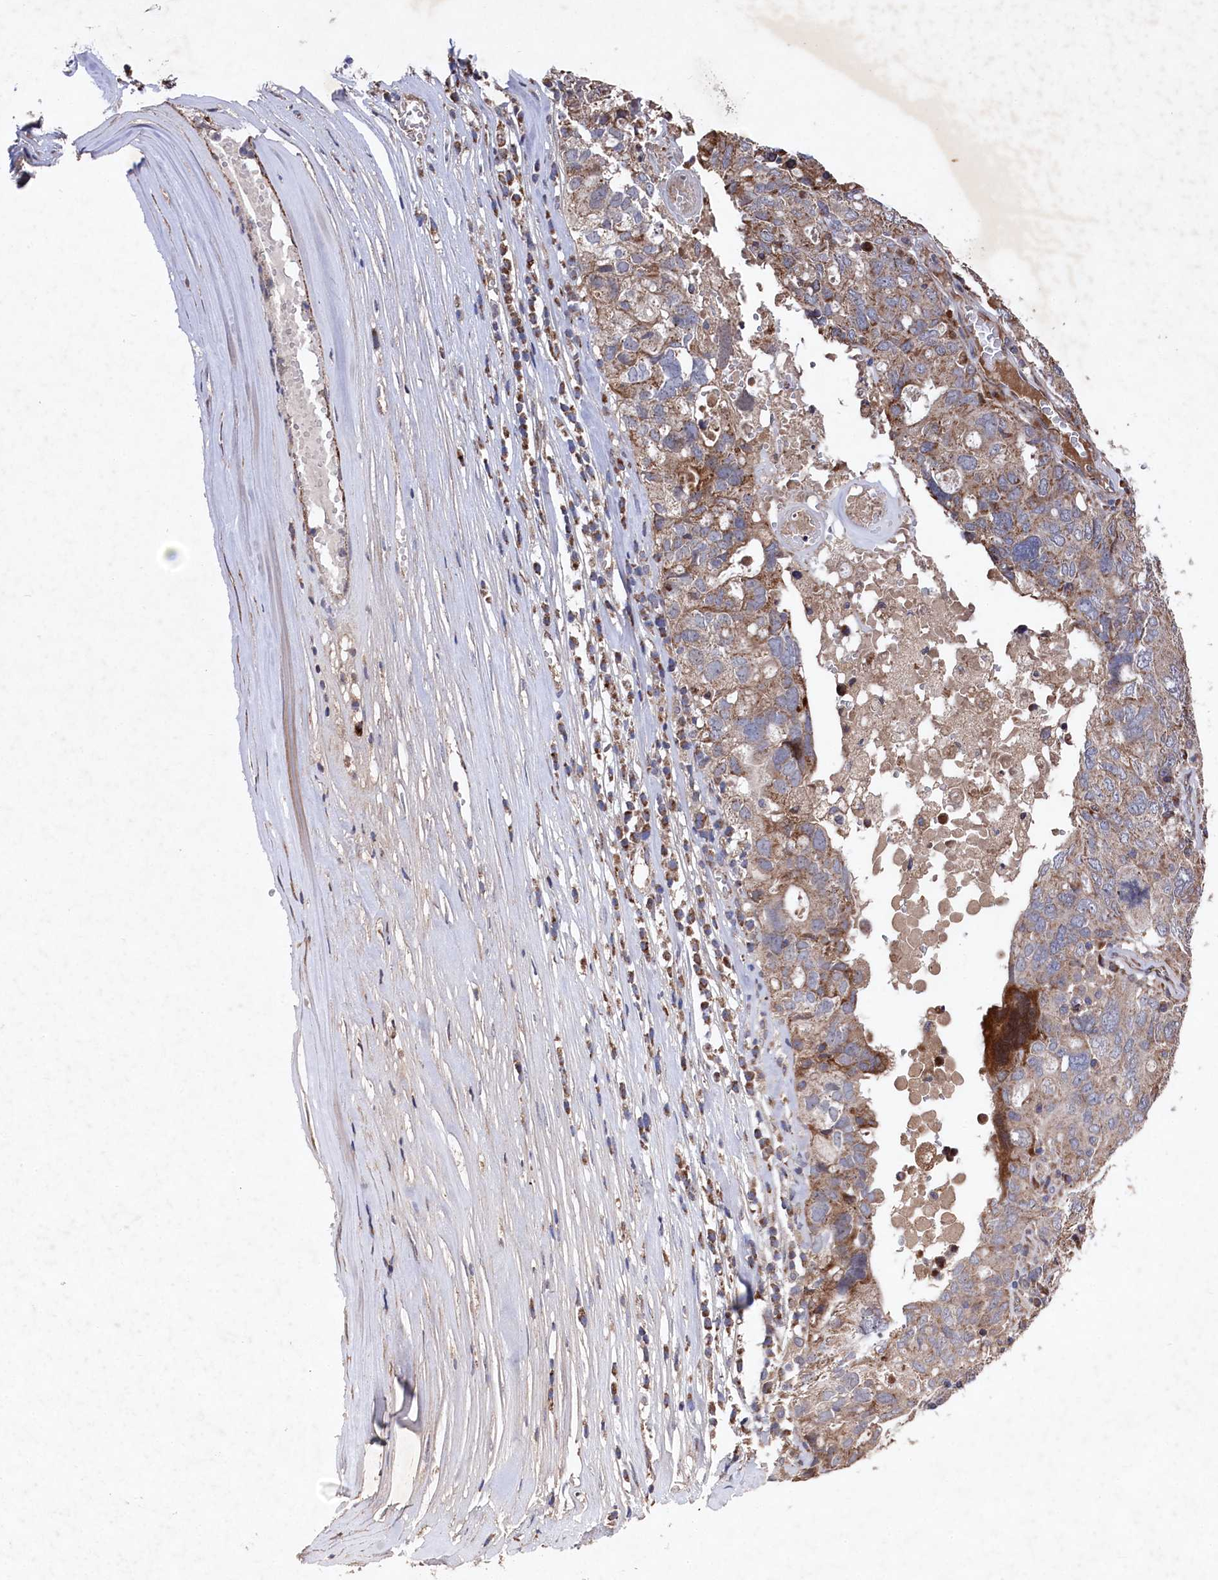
{"staining": {"intensity": "moderate", "quantity": ">75%", "location": "cytoplasmic/membranous"}, "tissue": "ovarian cancer", "cell_type": "Tumor cells", "image_type": "cancer", "snomed": [{"axis": "morphology", "description": "Carcinoma, endometroid"}, {"axis": "topography", "description": "Ovary"}], "caption": "Immunohistochemical staining of endometroid carcinoma (ovarian) demonstrates moderate cytoplasmic/membranous protein expression in approximately >75% of tumor cells. (Brightfield microscopy of DAB IHC at high magnification).", "gene": "SUPV3L1", "patient": {"sex": "female", "age": 62}}